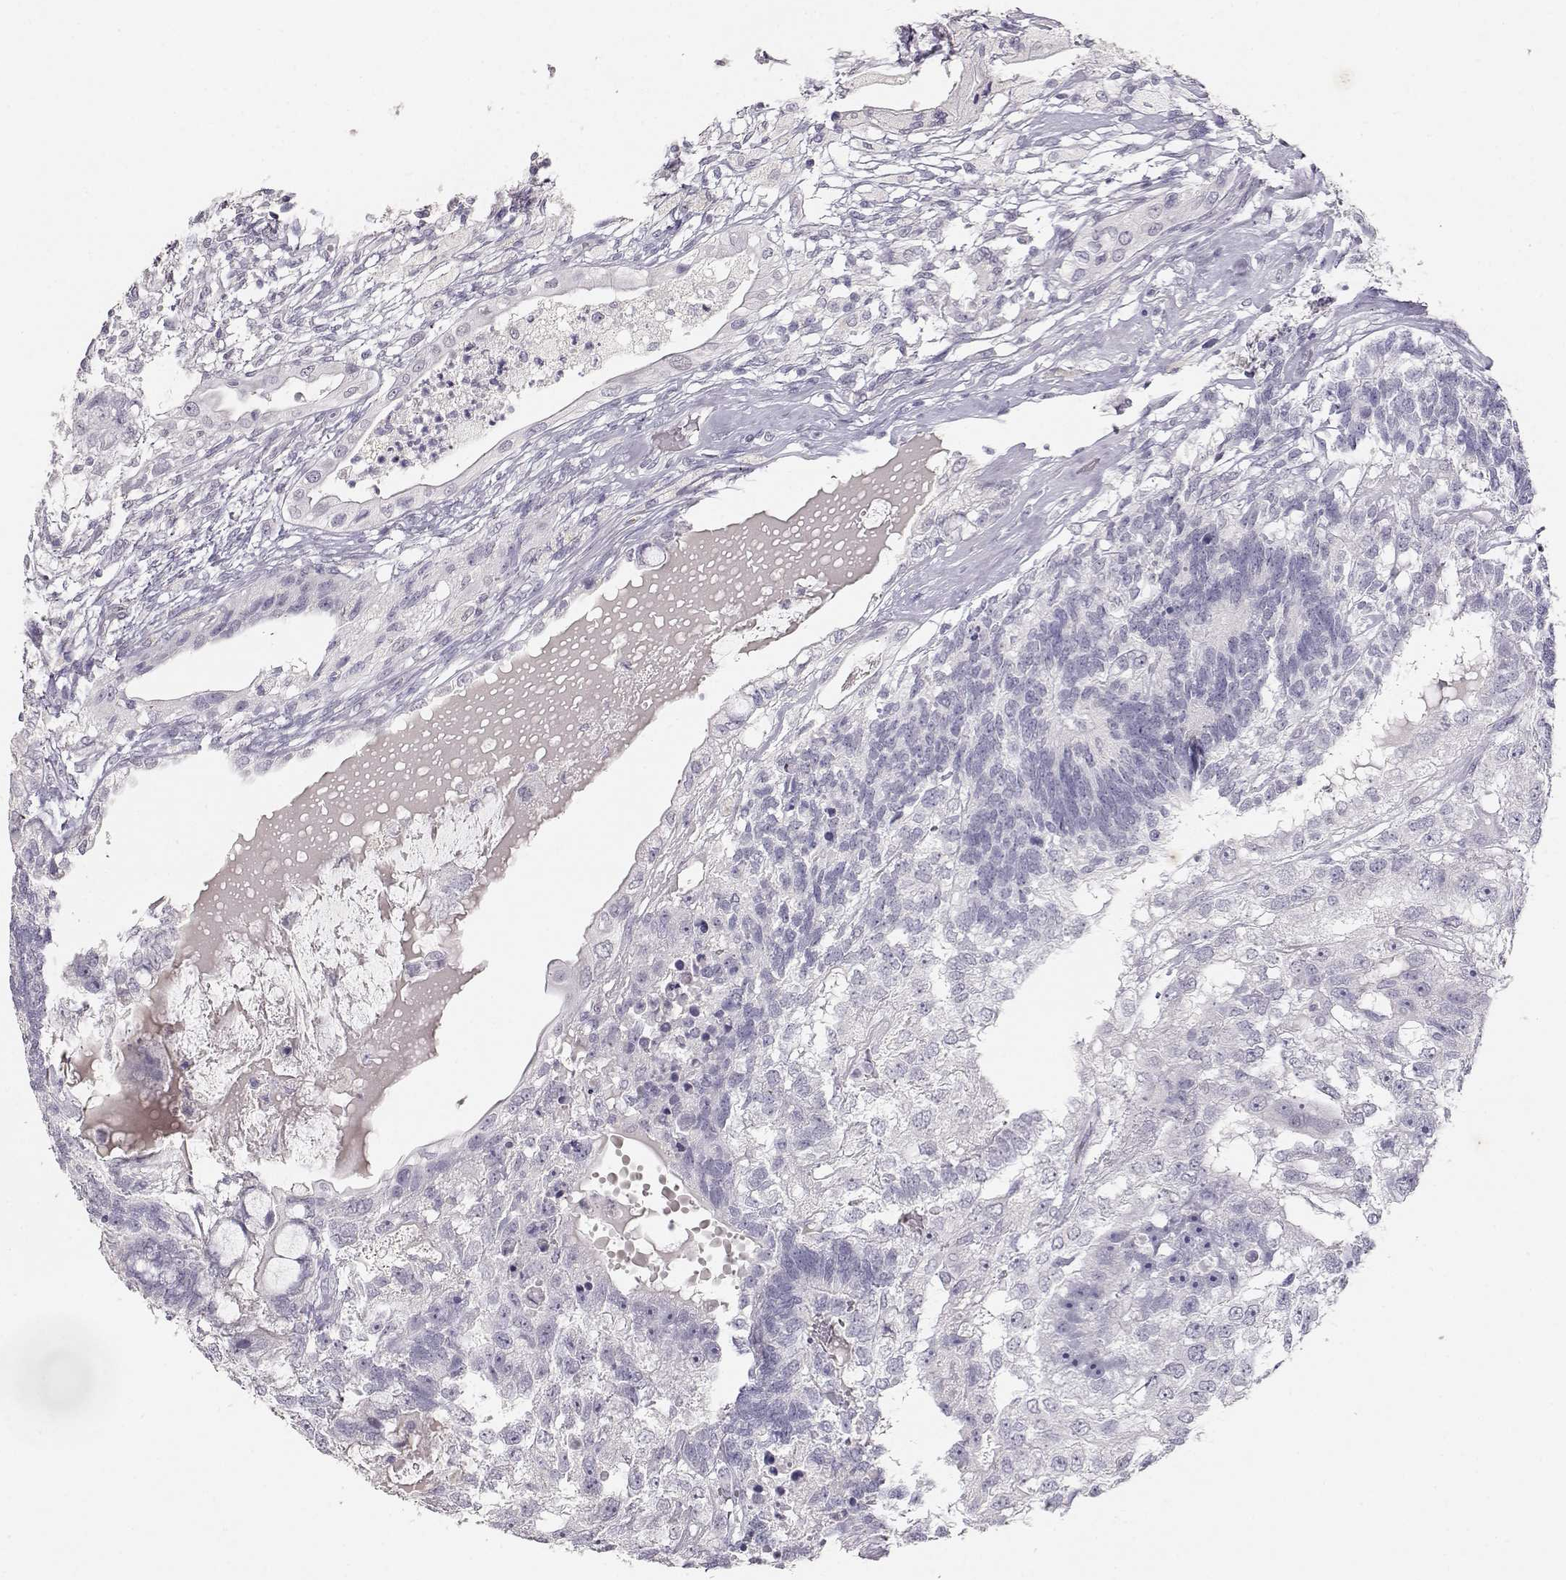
{"staining": {"intensity": "negative", "quantity": "none", "location": "none"}, "tissue": "testis cancer", "cell_type": "Tumor cells", "image_type": "cancer", "snomed": [{"axis": "morphology", "description": "Seminoma, NOS"}, {"axis": "morphology", "description": "Carcinoma, Embryonal, NOS"}, {"axis": "topography", "description": "Testis"}], "caption": "This is an IHC photomicrograph of embryonal carcinoma (testis). There is no expression in tumor cells.", "gene": "TKTL1", "patient": {"sex": "male", "age": 41}}